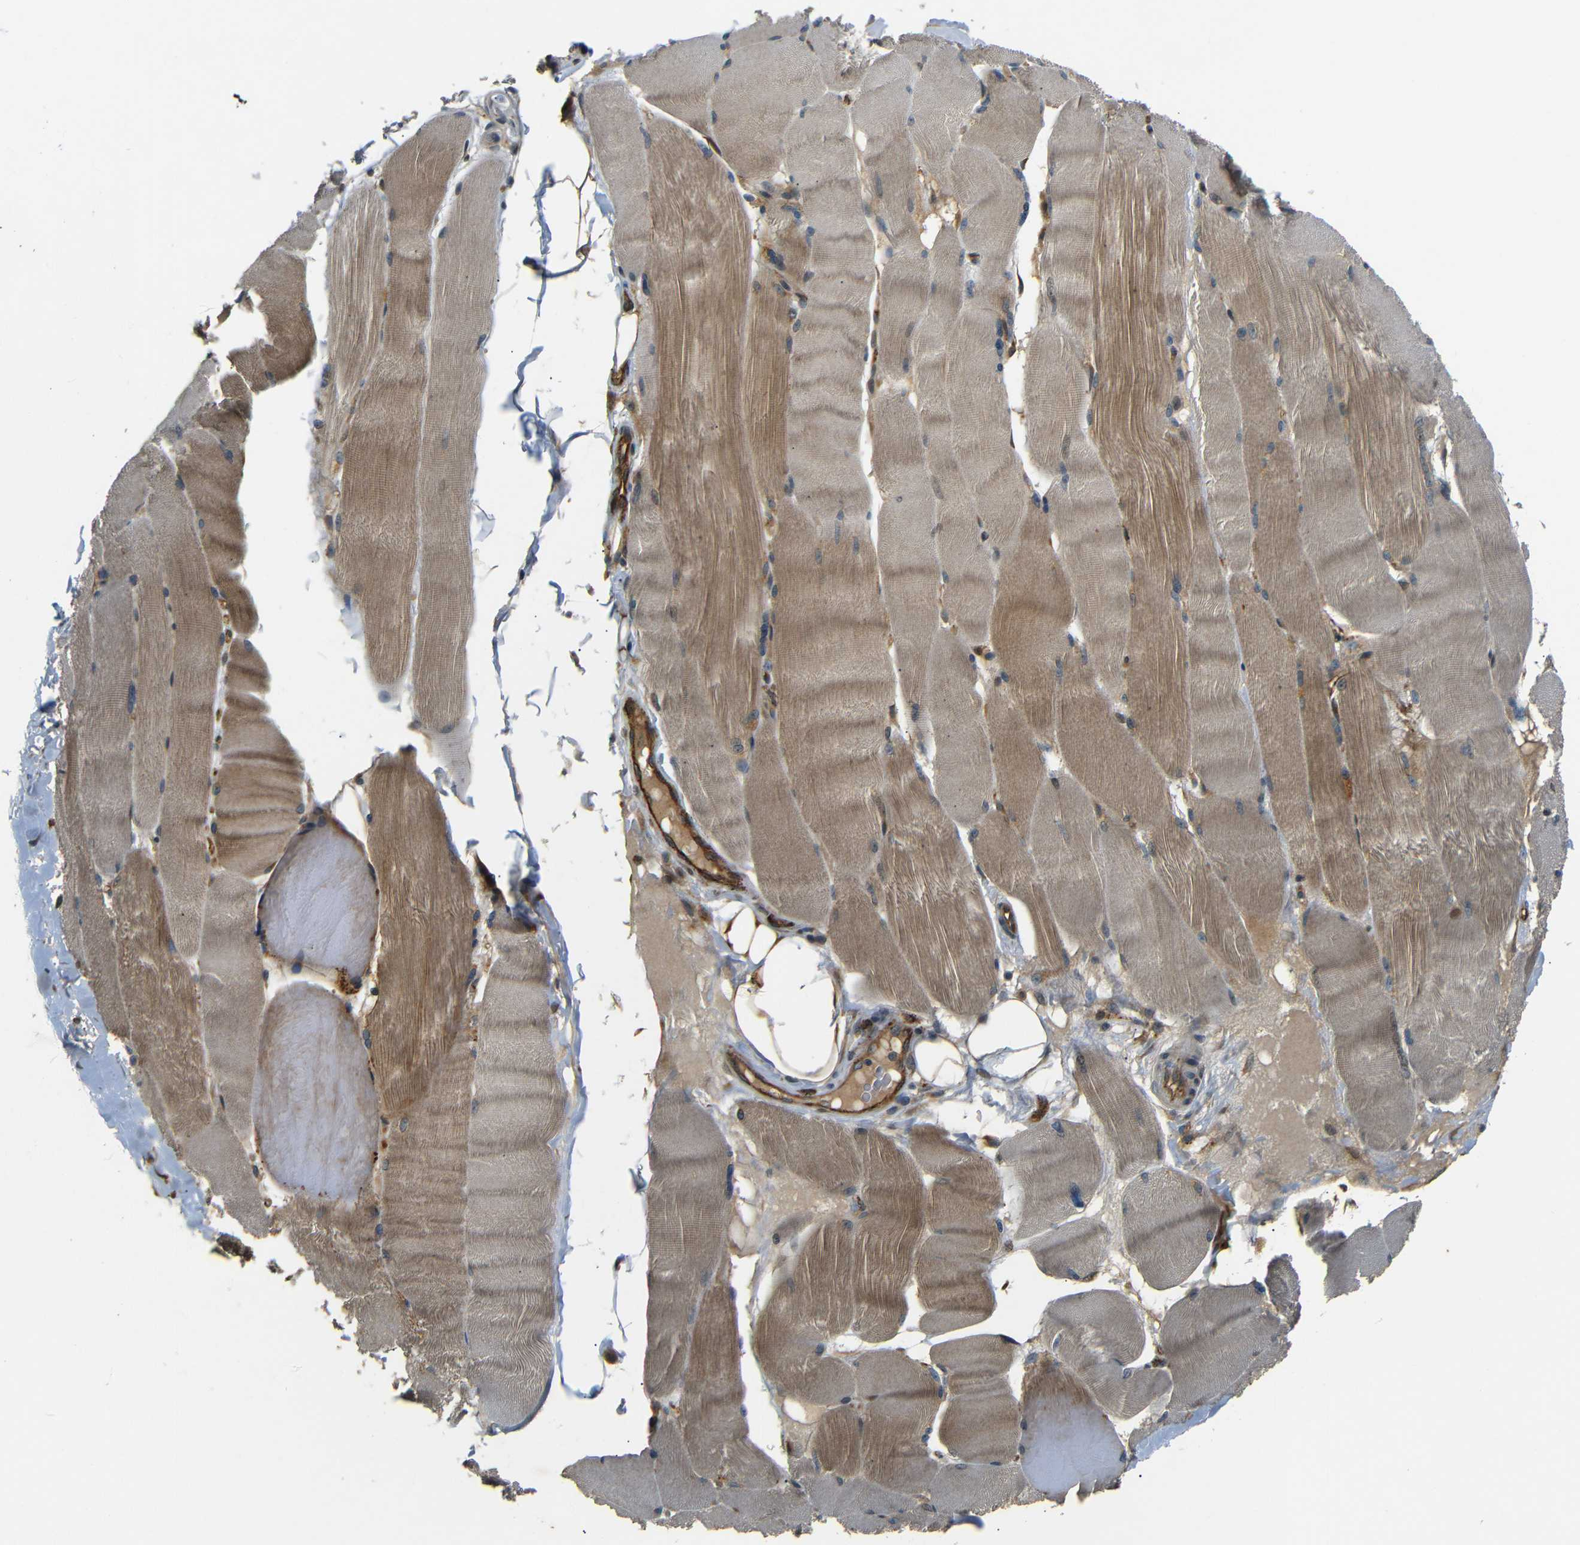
{"staining": {"intensity": "moderate", "quantity": ">75%", "location": "cytoplasmic/membranous"}, "tissue": "skeletal muscle", "cell_type": "Myocytes", "image_type": "normal", "snomed": [{"axis": "morphology", "description": "Normal tissue, NOS"}, {"axis": "topography", "description": "Skin"}, {"axis": "topography", "description": "Skeletal muscle"}], "caption": "Immunohistochemistry (DAB (3,3'-diaminobenzidine)) staining of normal human skeletal muscle displays moderate cytoplasmic/membranous protein expression in approximately >75% of myocytes.", "gene": "ATP7A", "patient": {"sex": "male", "age": 83}}